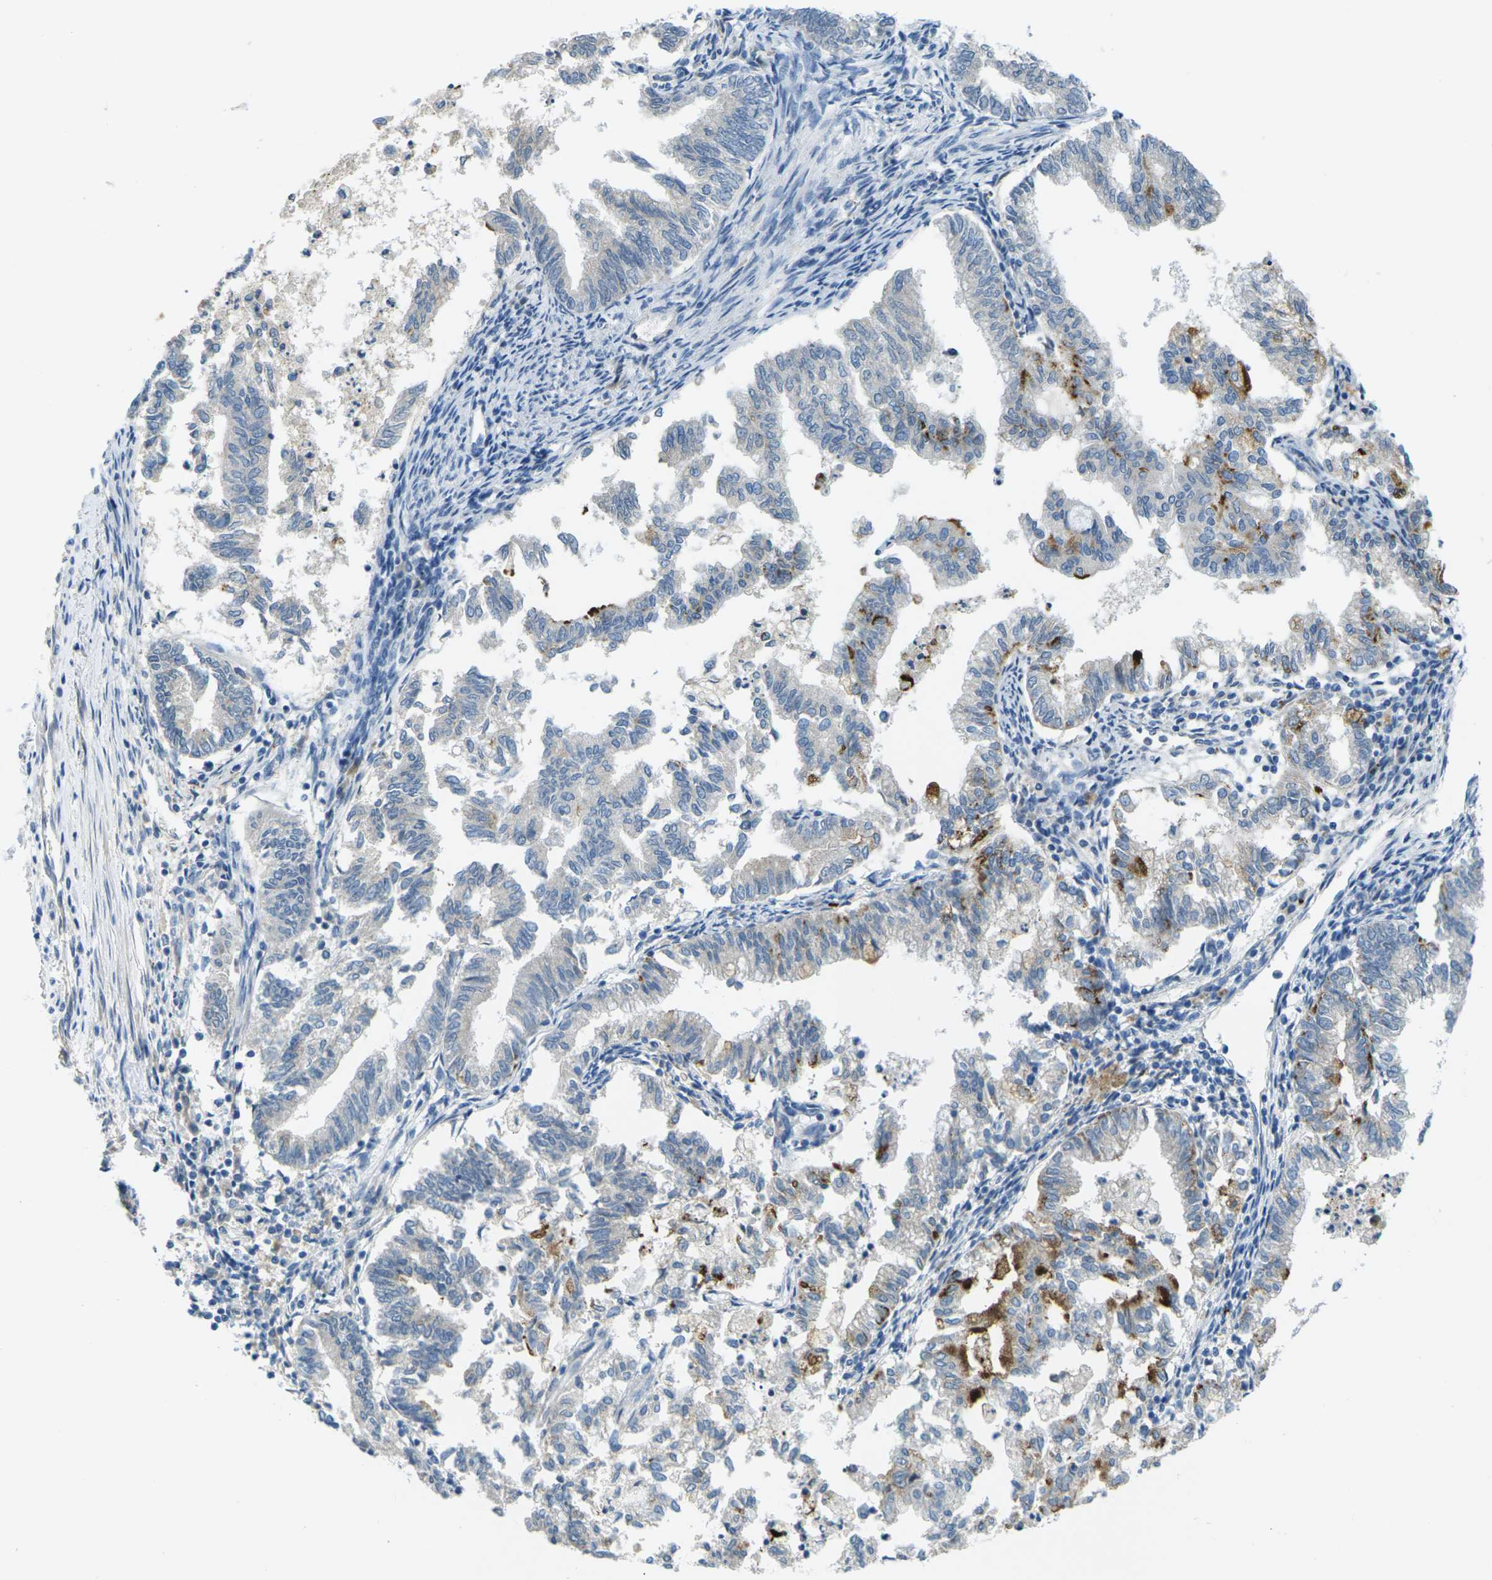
{"staining": {"intensity": "moderate", "quantity": "<25%", "location": "cytoplasmic/membranous"}, "tissue": "endometrial cancer", "cell_type": "Tumor cells", "image_type": "cancer", "snomed": [{"axis": "morphology", "description": "Necrosis, NOS"}, {"axis": "morphology", "description": "Adenocarcinoma, NOS"}, {"axis": "topography", "description": "Endometrium"}], "caption": "Tumor cells show low levels of moderate cytoplasmic/membranous positivity in about <25% of cells in adenocarcinoma (endometrial).", "gene": "CYP2C8", "patient": {"sex": "female", "age": 79}}